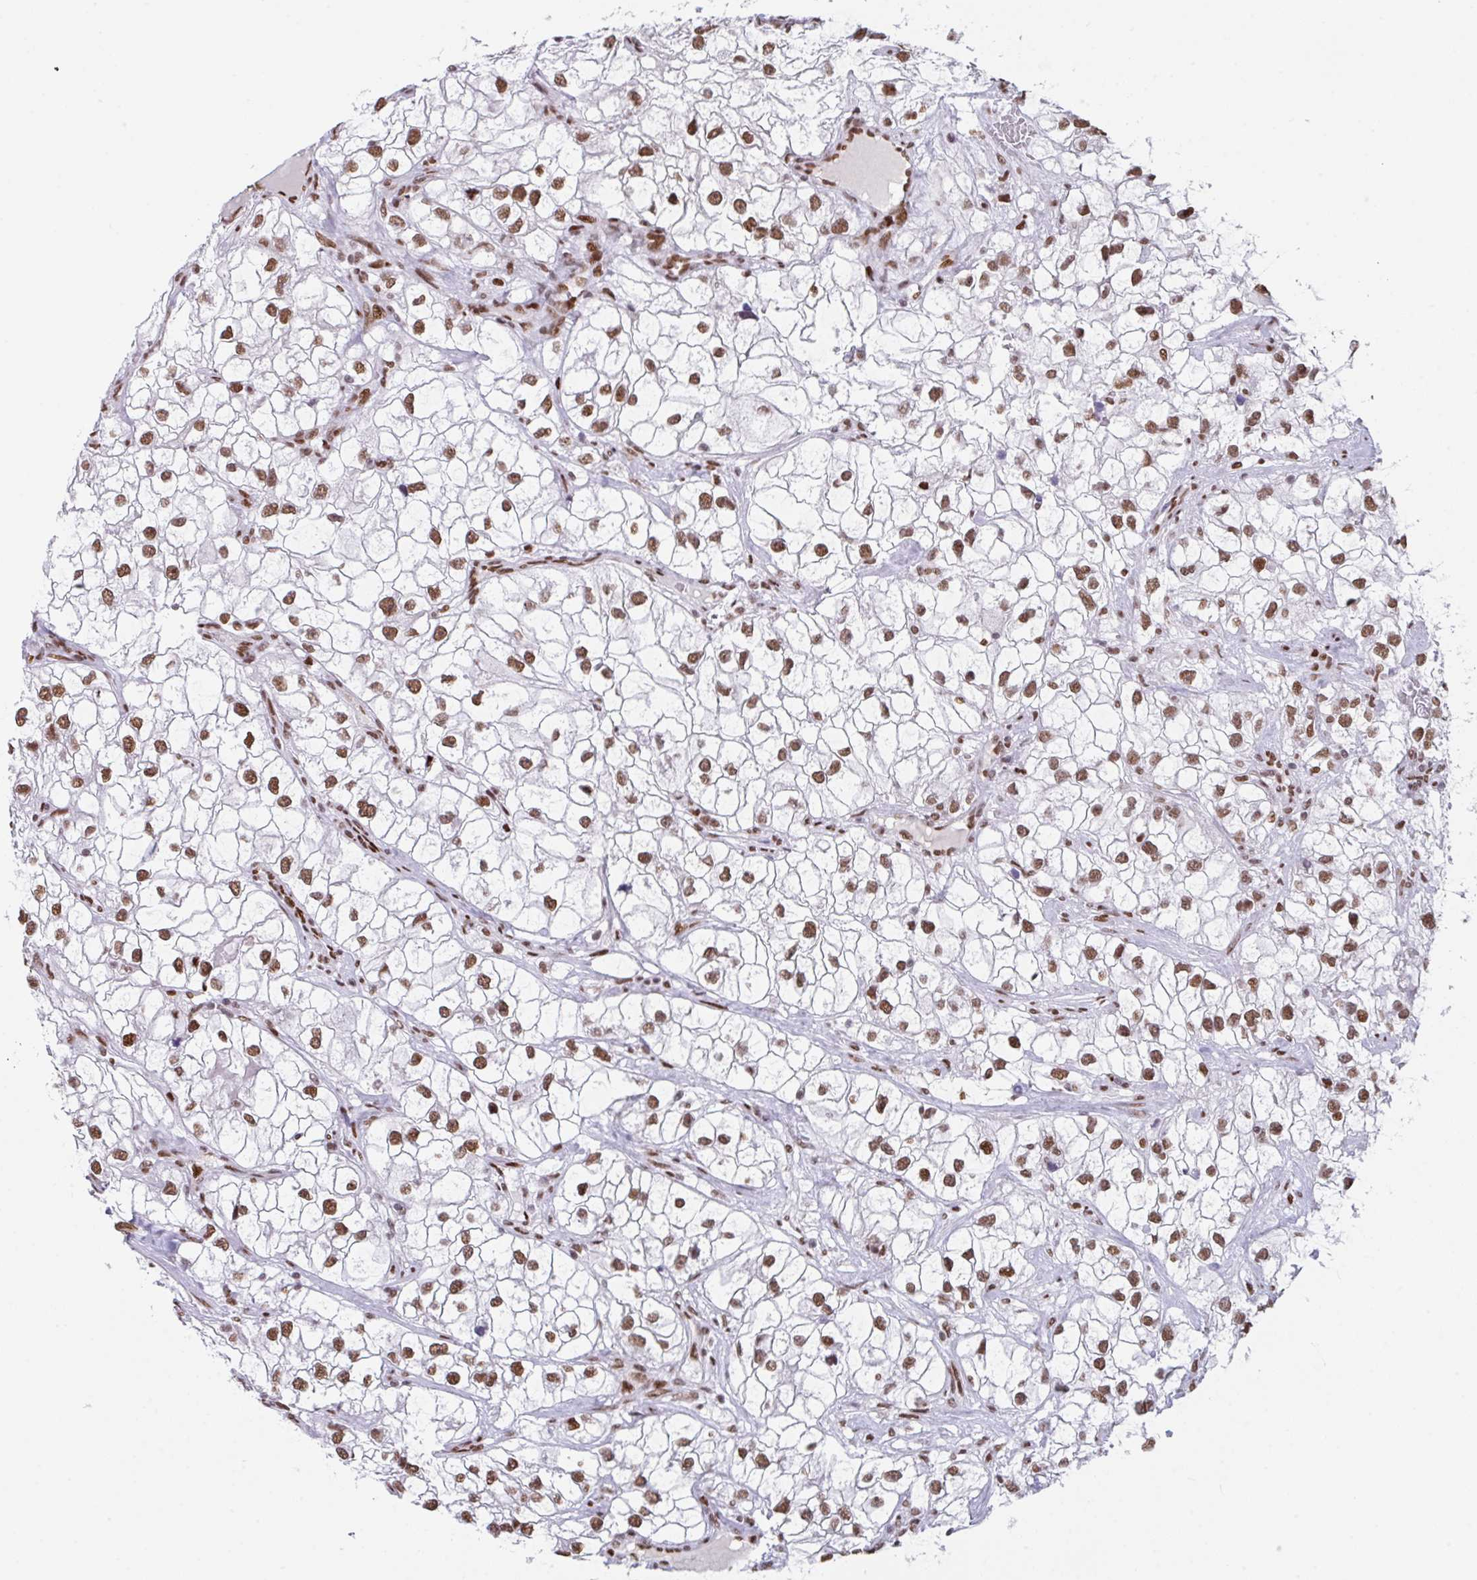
{"staining": {"intensity": "strong", "quantity": ">75%", "location": "nuclear"}, "tissue": "renal cancer", "cell_type": "Tumor cells", "image_type": "cancer", "snomed": [{"axis": "morphology", "description": "Adenocarcinoma, NOS"}, {"axis": "topography", "description": "Kidney"}], "caption": "This photomicrograph shows IHC staining of renal adenocarcinoma, with high strong nuclear staining in approximately >75% of tumor cells.", "gene": "CLP1", "patient": {"sex": "male", "age": 59}}